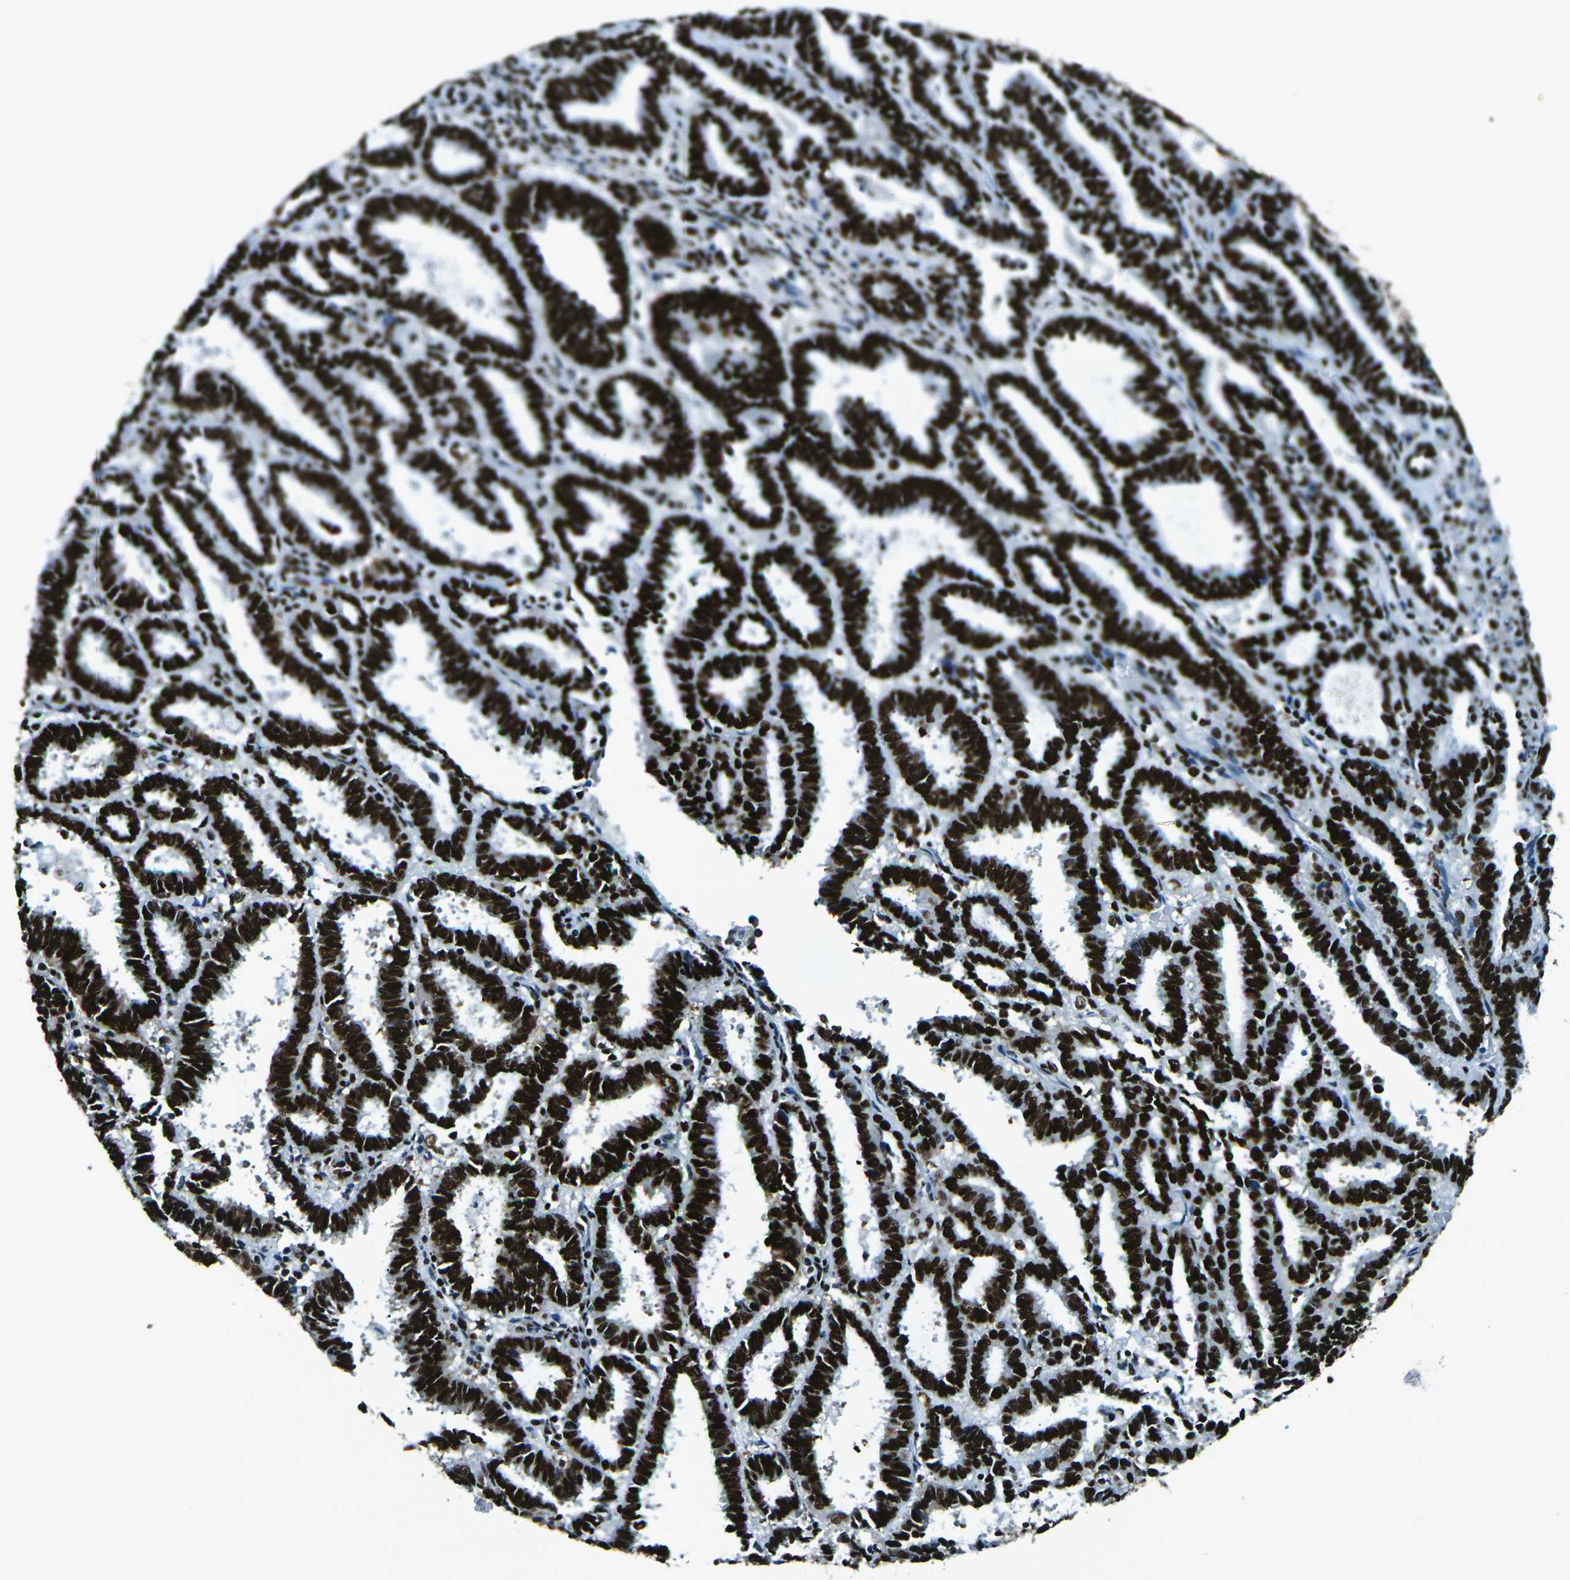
{"staining": {"intensity": "strong", "quantity": ">75%", "location": "nuclear"}, "tissue": "endometrial cancer", "cell_type": "Tumor cells", "image_type": "cancer", "snomed": [{"axis": "morphology", "description": "Adenocarcinoma, NOS"}, {"axis": "topography", "description": "Uterus"}], "caption": "Immunohistochemistry (IHC) histopathology image of human adenocarcinoma (endometrial) stained for a protein (brown), which shows high levels of strong nuclear positivity in approximately >75% of tumor cells.", "gene": "HNRNPL", "patient": {"sex": "female", "age": 83}}